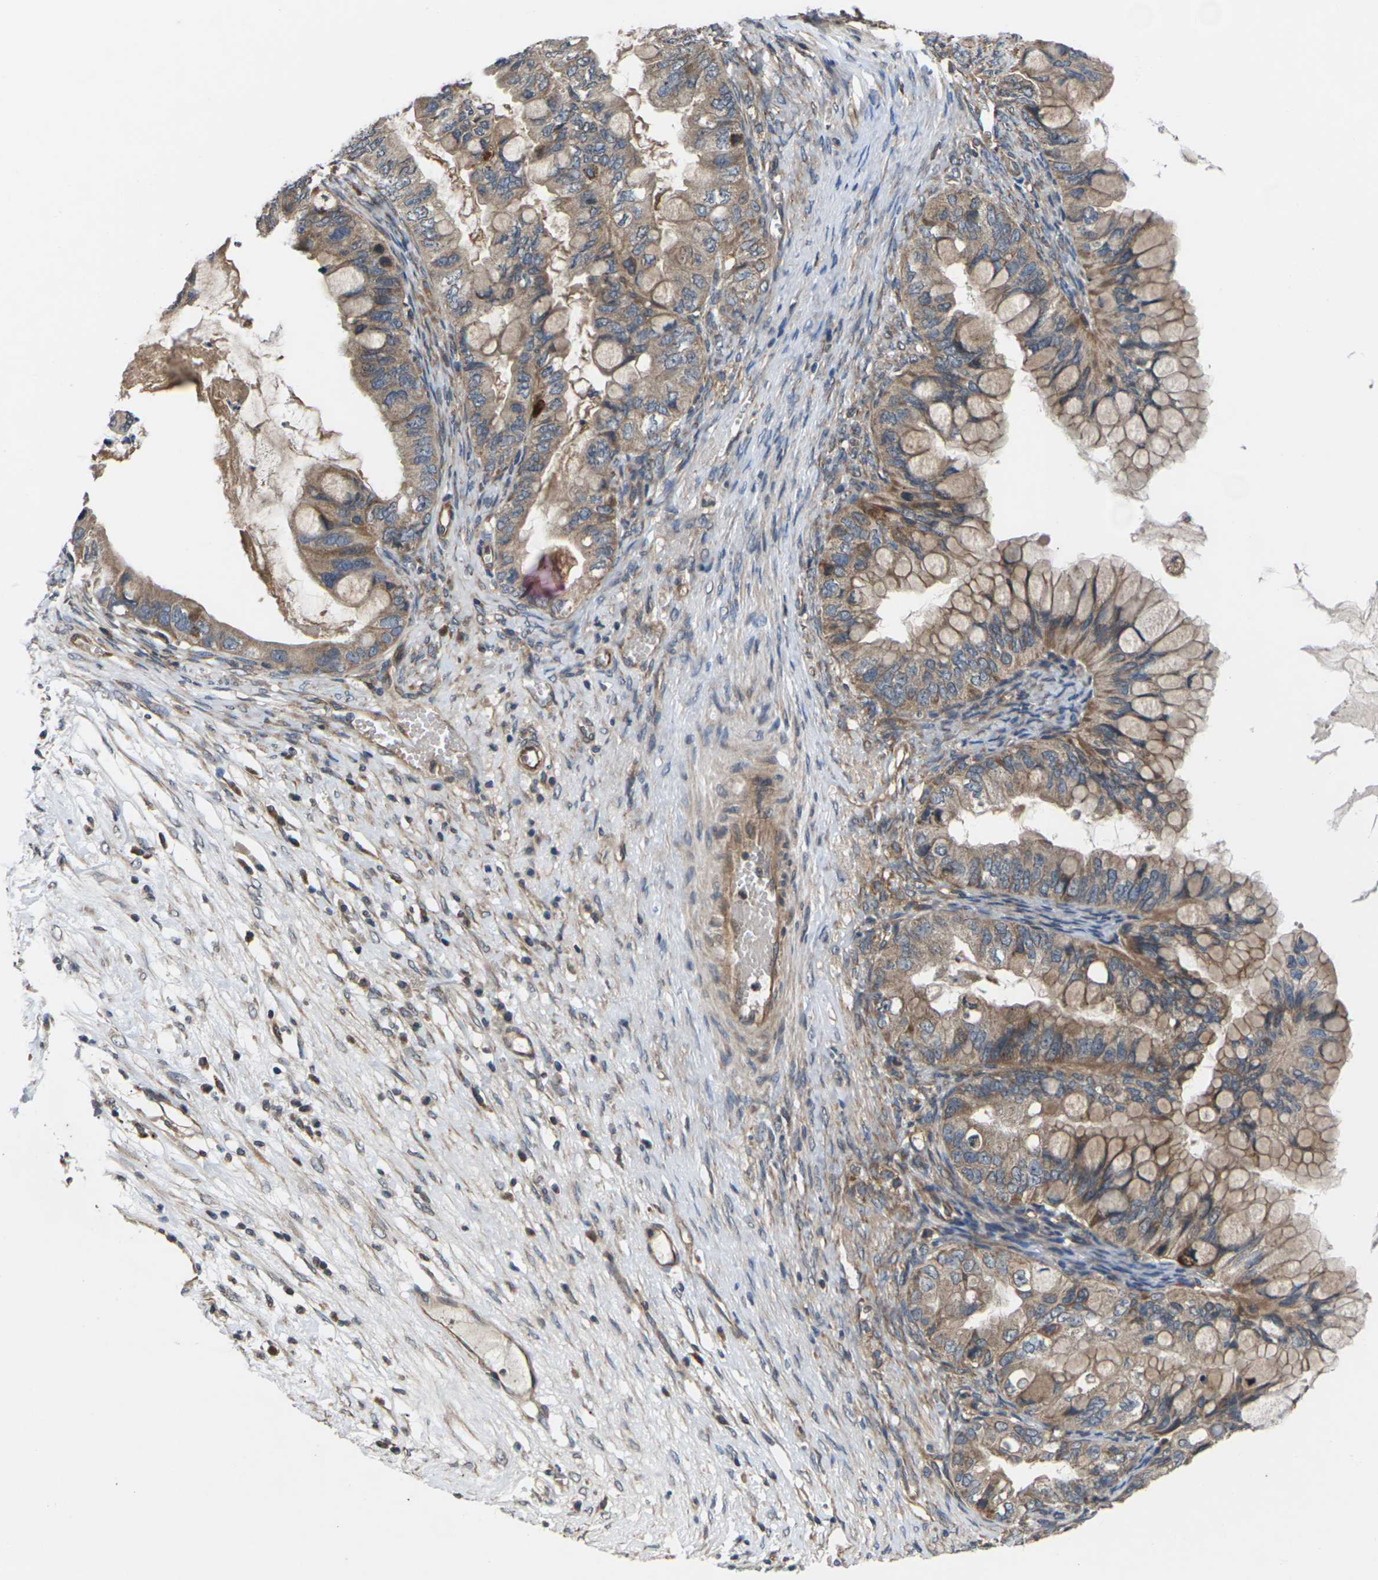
{"staining": {"intensity": "moderate", "quantity": ">75%", "location": "cytoplasmic/membranous"}, "tissue": "ovarian cancer", "cell_type": "Tumor cells", "image_type": "cancer", "snomed": [{"axis": "morphology", "description": "Cystadenocarcinoma, mucinous, NOS"}, {"axis": "topography", "description": "Ovary"}], "caption": "Mucinous cystadenocarcinoma (ovarian) stained for a protein displays moderate cytoplasmic/membranous positivity in tumor cells. (Brightfield microscopy of DAB IHC at high magnification).", "gene": "DKK2", "patient": {"sex": "female", "age": 80}}